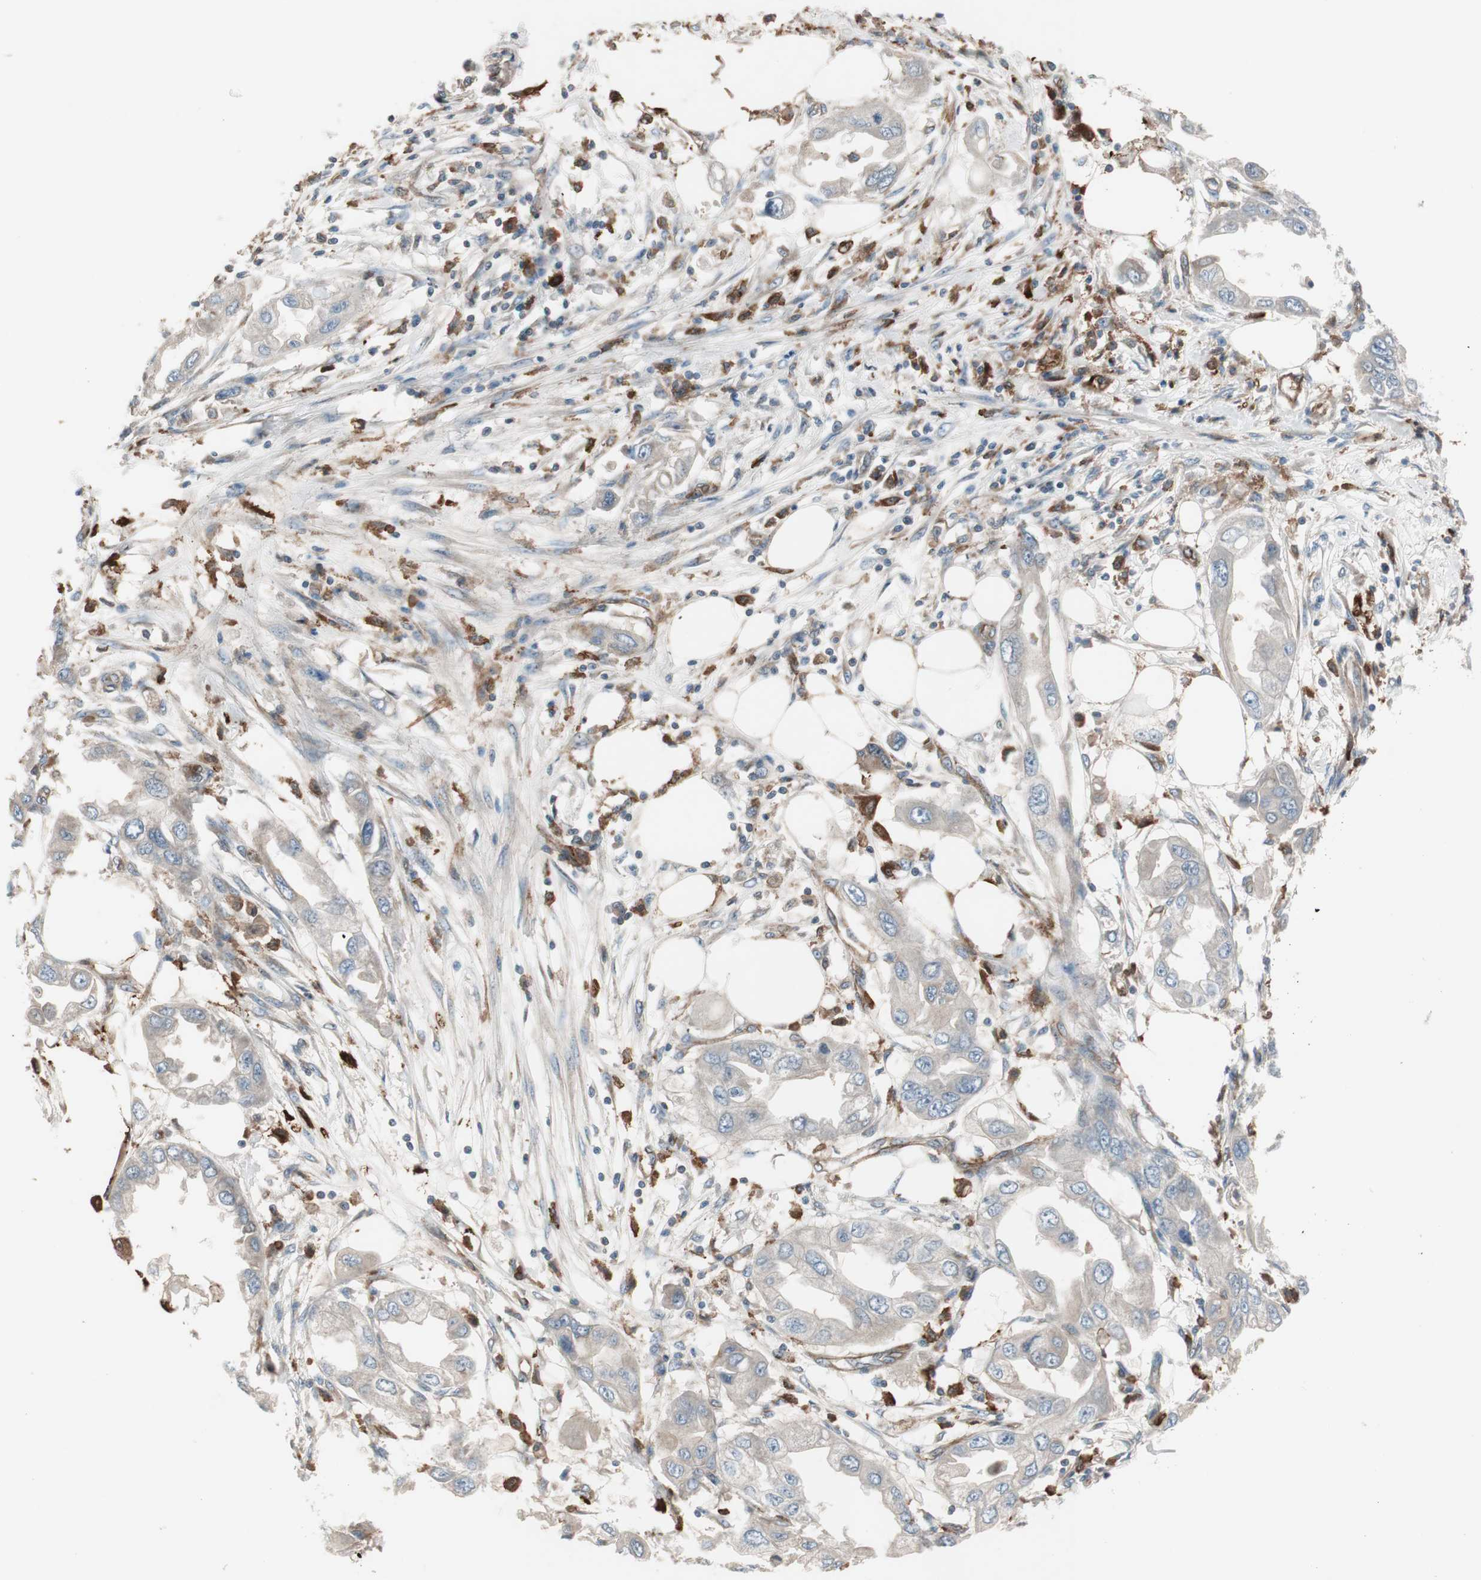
{"staining": {"intensity": "weak", "quantity": ">75%", "location": "cytoplasmic/membranous"}, "tissue": "endometrial cancer", "cell_type": "Tumor cells", "image_type": "cancer", "snomed": [{"axis": "morphology", "description": "Adenocarcinoma, NOS"}, {"axis": "topography", "description": "Endometrium"}], "caption": "DAB (3,3'-diaminobenzidine) immunohistochemical staining of endometrial adenocarcinoma demonstrates weak cytoplasmic/membranous protein positivity in about >75% of tumor cells.", "gene": "STAB1", "patient": {"sex": "female", "age": 67}}